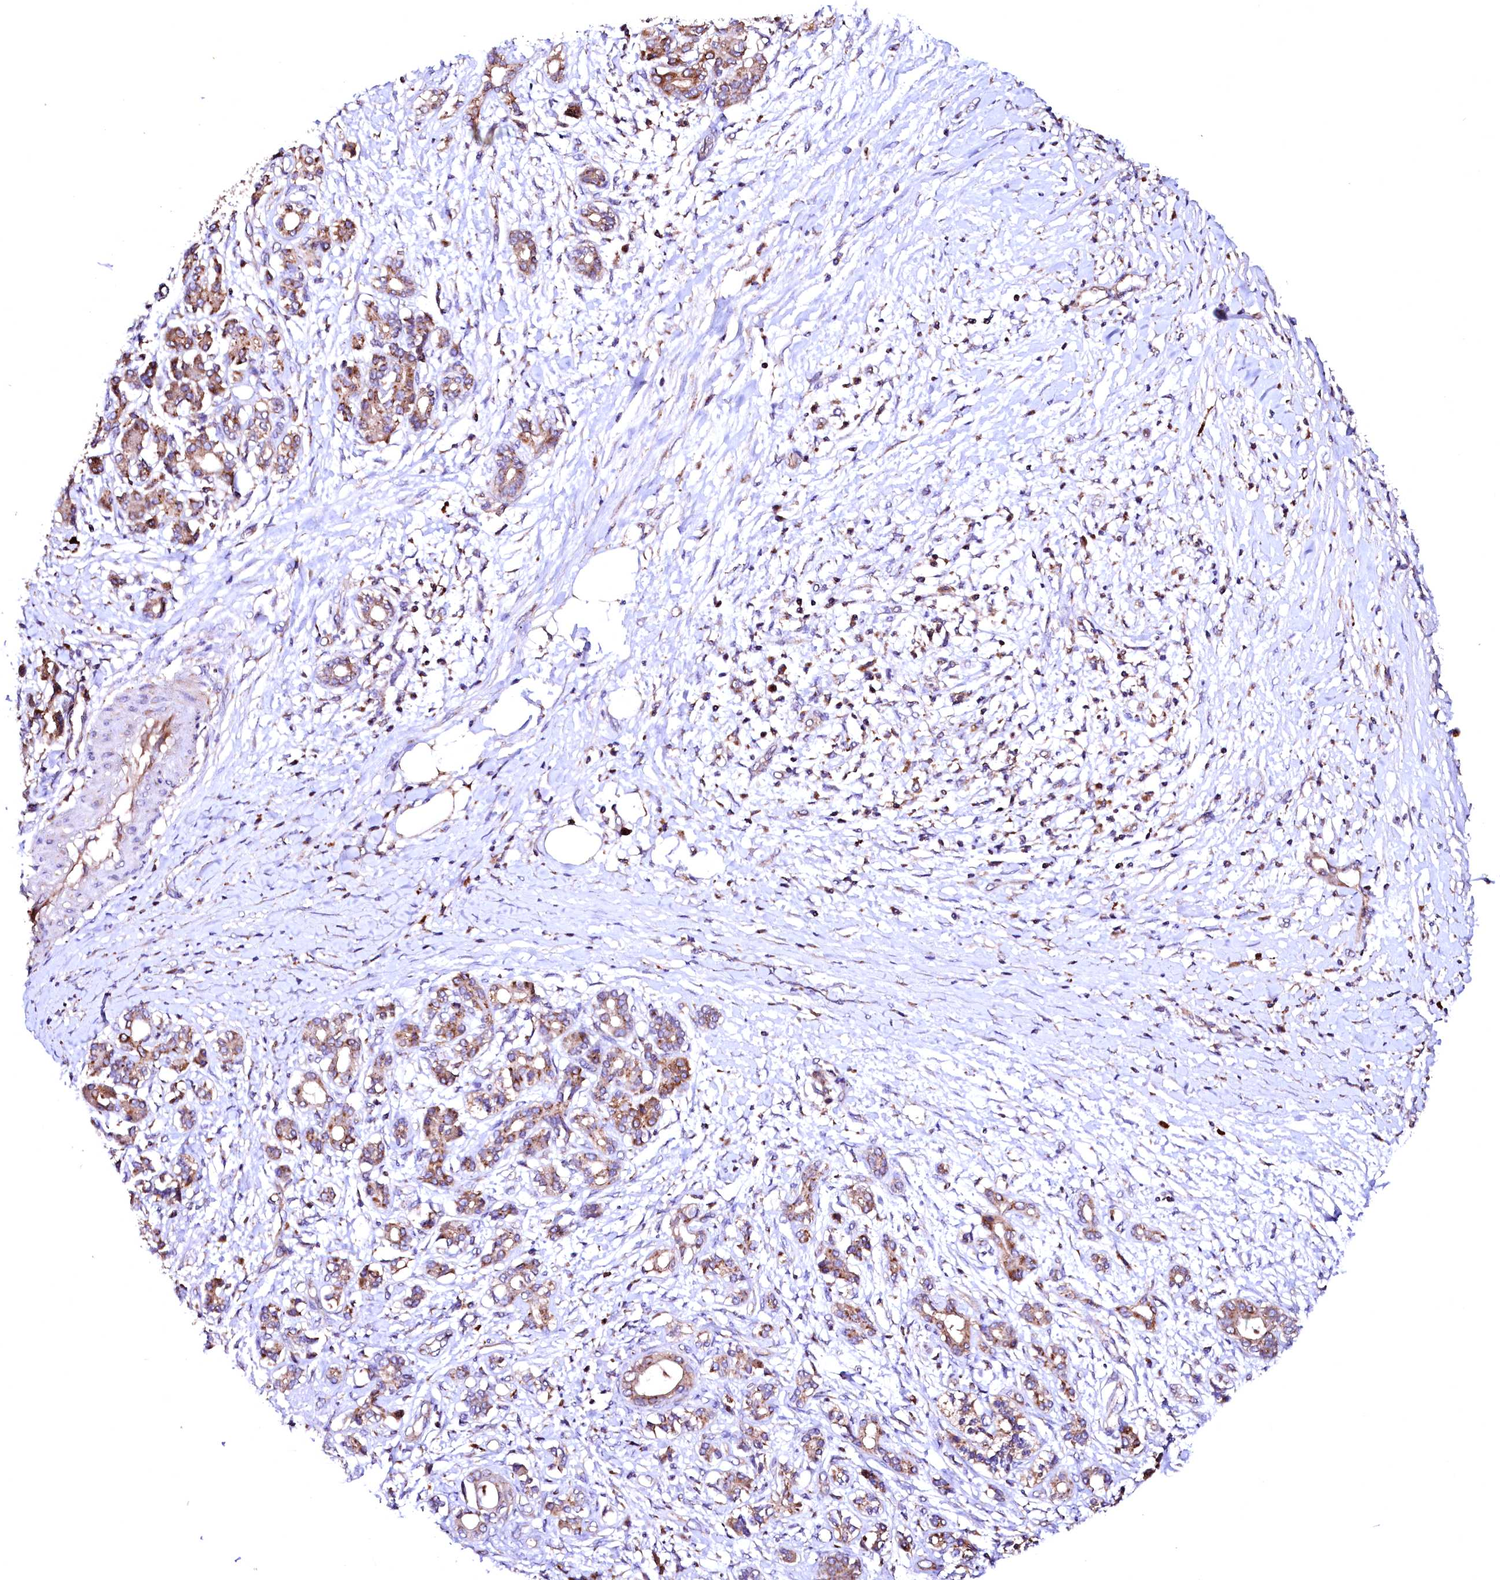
{"staining": {"intensity": "moderate", "quantity": ">75%", "location": "cytoplasmic/membranous"}, "tissue": "pancreatic cancer", "cell_type": "Tumor cells", "image_type": "cancer", "snomed": [{"axis": "morphology", "description": "Adenocarcinoma, NOS"}, {"axis": "topography", "description": "Pancreas"}], "caption": "Immunohistochemical staining of human pancreatic cancer (adenocarcinoma) demonstrates medium levels of moderate cytoplasmic/membranous positivity in about >75% of tumor cells.", "gene": "ST3GAL1", "patient": {"sex": "female", "age": 55}}